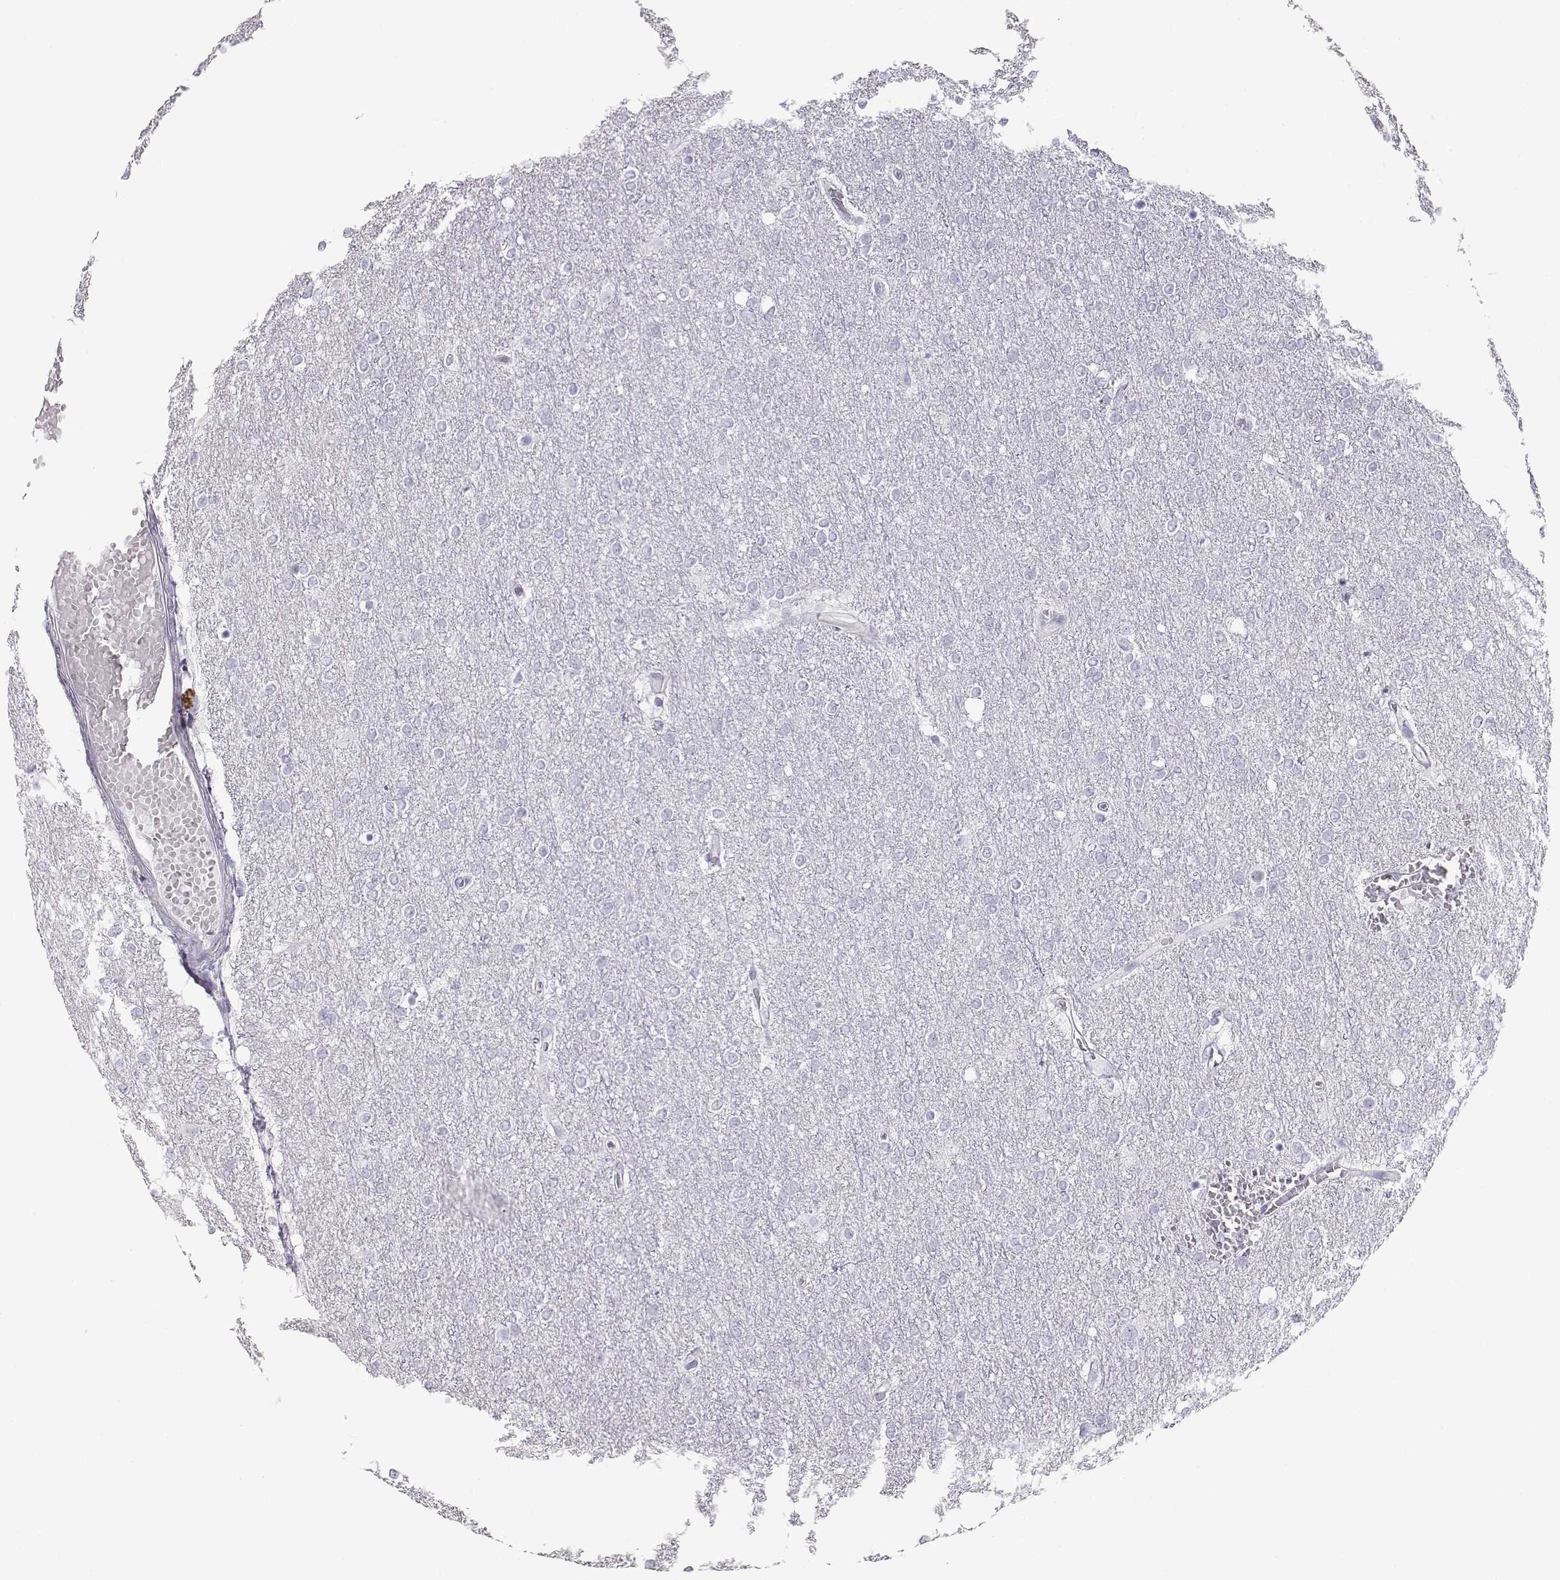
{"staining": {"intensity": "negative", "quantity": "none", "location": "none"}, "tissue": "glioma", "cell_type": "Tumor cells", "image_type": "cancer", "snomed": [{"axis": "morphology", "description": "Glioma, malignant, High grade"}, {"axis": "topography", "description": "Brain"}], "caption": "Tumor cells show no significant expression in malignant glioma (high-grade). Brightfield microscopy of immunohistochemistry (IHC) stained with DAB (3,3'-diaminobenzidine) (brown) and hematoxylin (blue), captured at high magnification.", "gene": "TKTL1", "patient": {"sex": "female", "age": 61}}